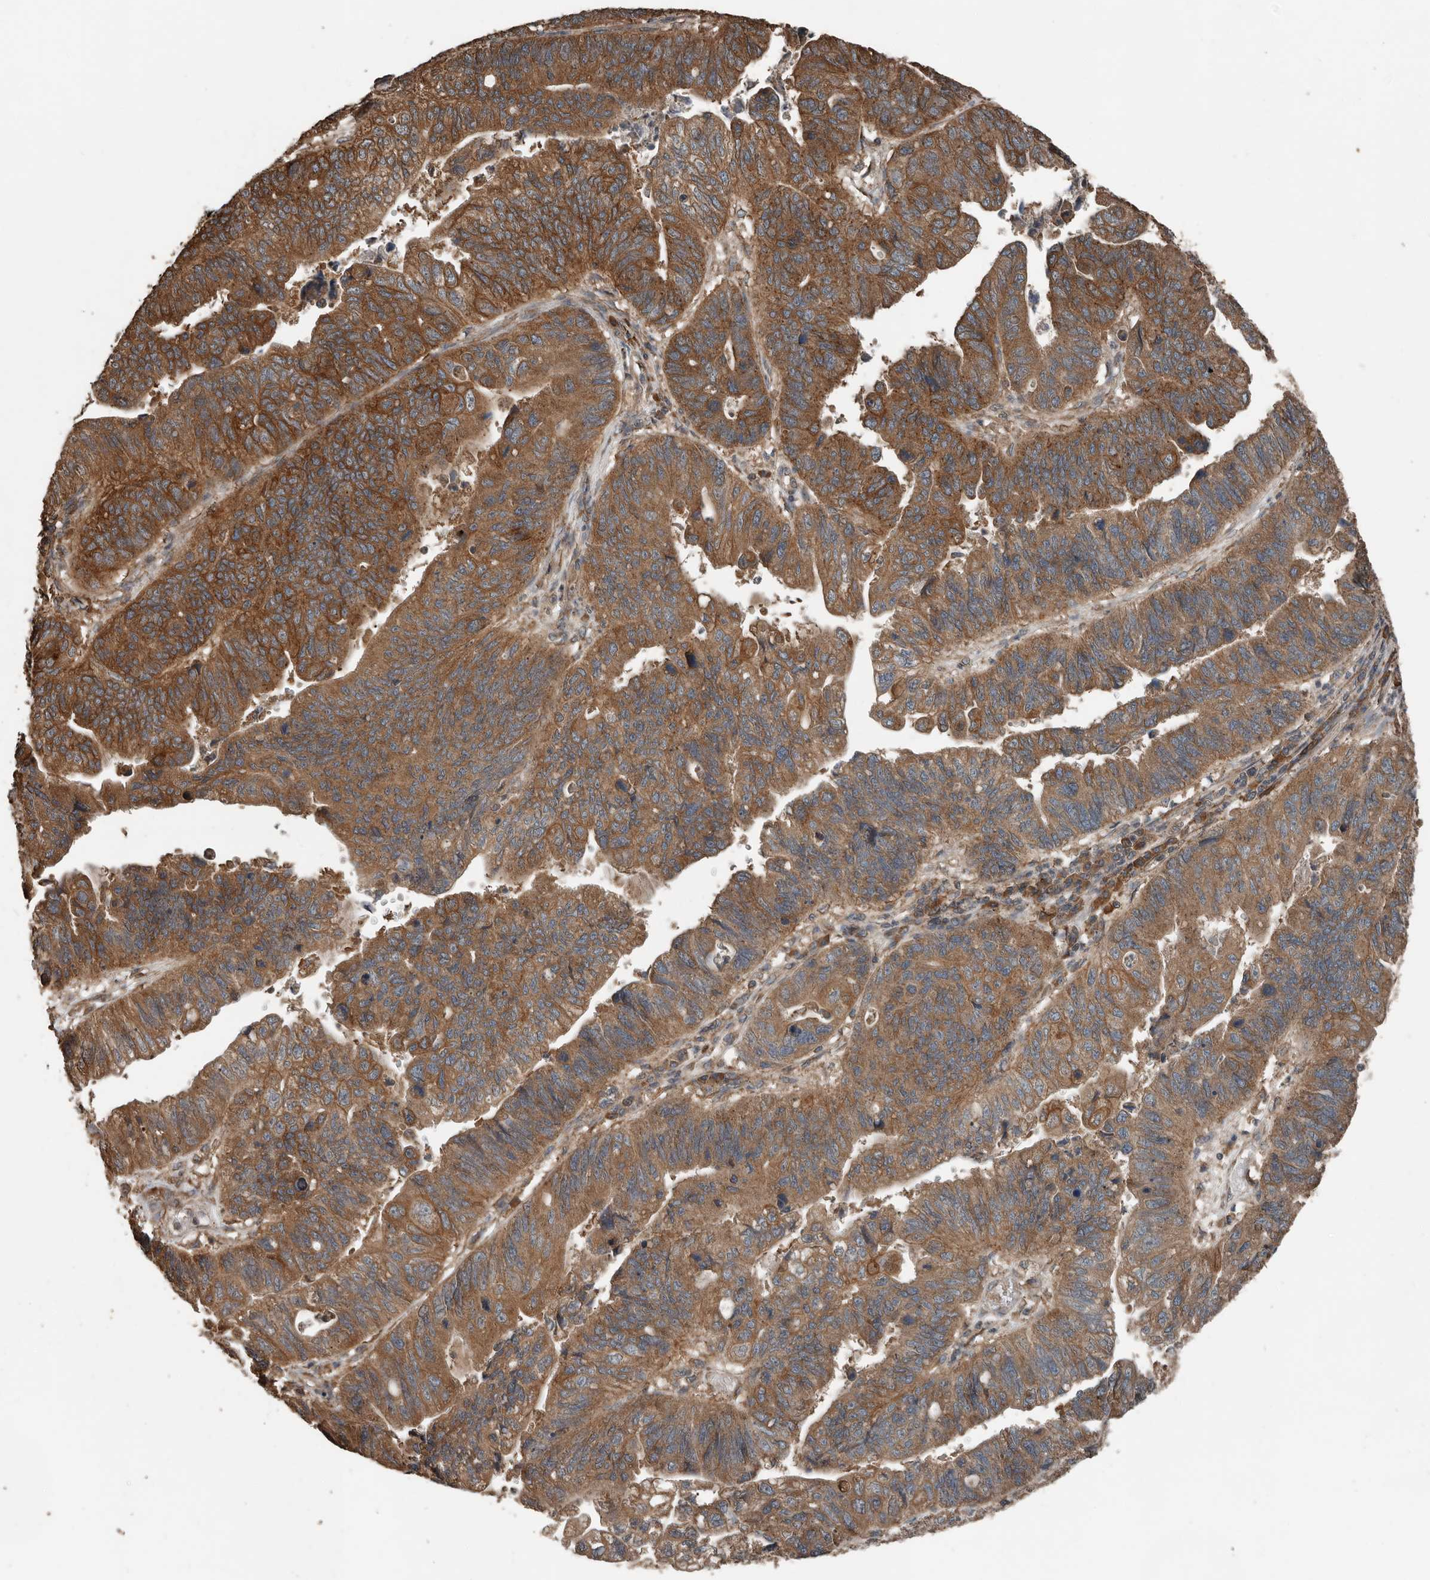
{"staining": {"intensity": "strong", "quantity": ">75%", "location": "cytoplasmic/membranous"}, "tissue": "stomach cancer", "cell_type": "Tumor cells", "image_type": "cancer", "snomed": [{"axis": "morphology", "description": "Adenocarcinoma, NOS"}, {"axis": "topography", "description": "Stomach"}], "caption": "Immunohistochemical staining of adenocarcinoma (stomach) displays high levels of strong cytoplasmic/membranous positivity in approximately >75% of tumor cells.", "gene": "RNF207", "patient": {"sex": "male", "age": 59}}